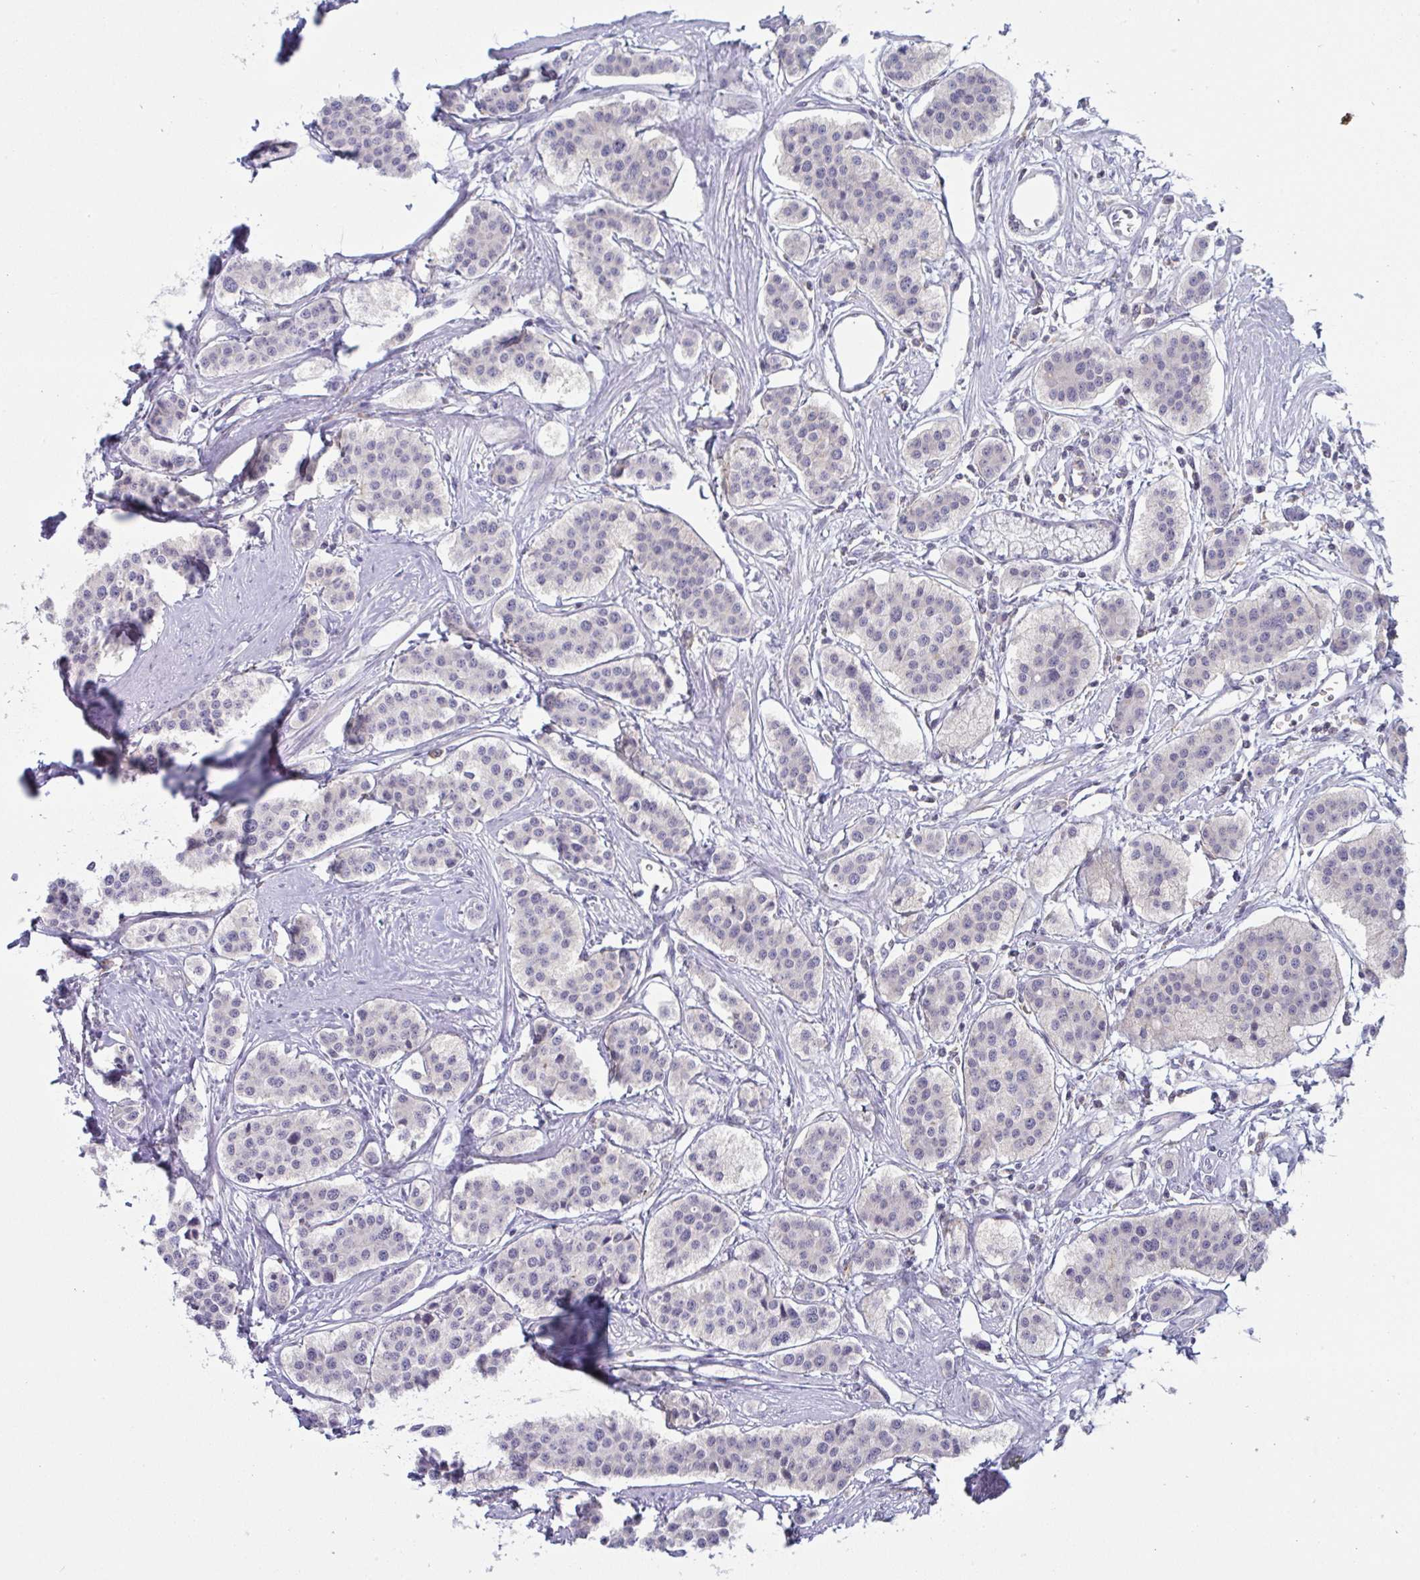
{"staining": {"intensity": "negative", "quantity": "none", "location": "none"}, "tissue": "carcinoid", "cell_type": "Tumor cells", "image_type": "cancer", "snomed": [{"axis": "morphology", "description": "Carcinoid, malignant, NOS"}, {"axis": "topography", "description": "Small intestine"}], "caption": "Tumor cells are negative for brown protein staining in carcinoid. Brightfield microscopy of immunohistochemistry (IHC) stained with DAB (brown) and hematoxylin (blue), captured at high magnification.", "gene": "DISP2", "patient": {"sex": "male", "age": 60}}